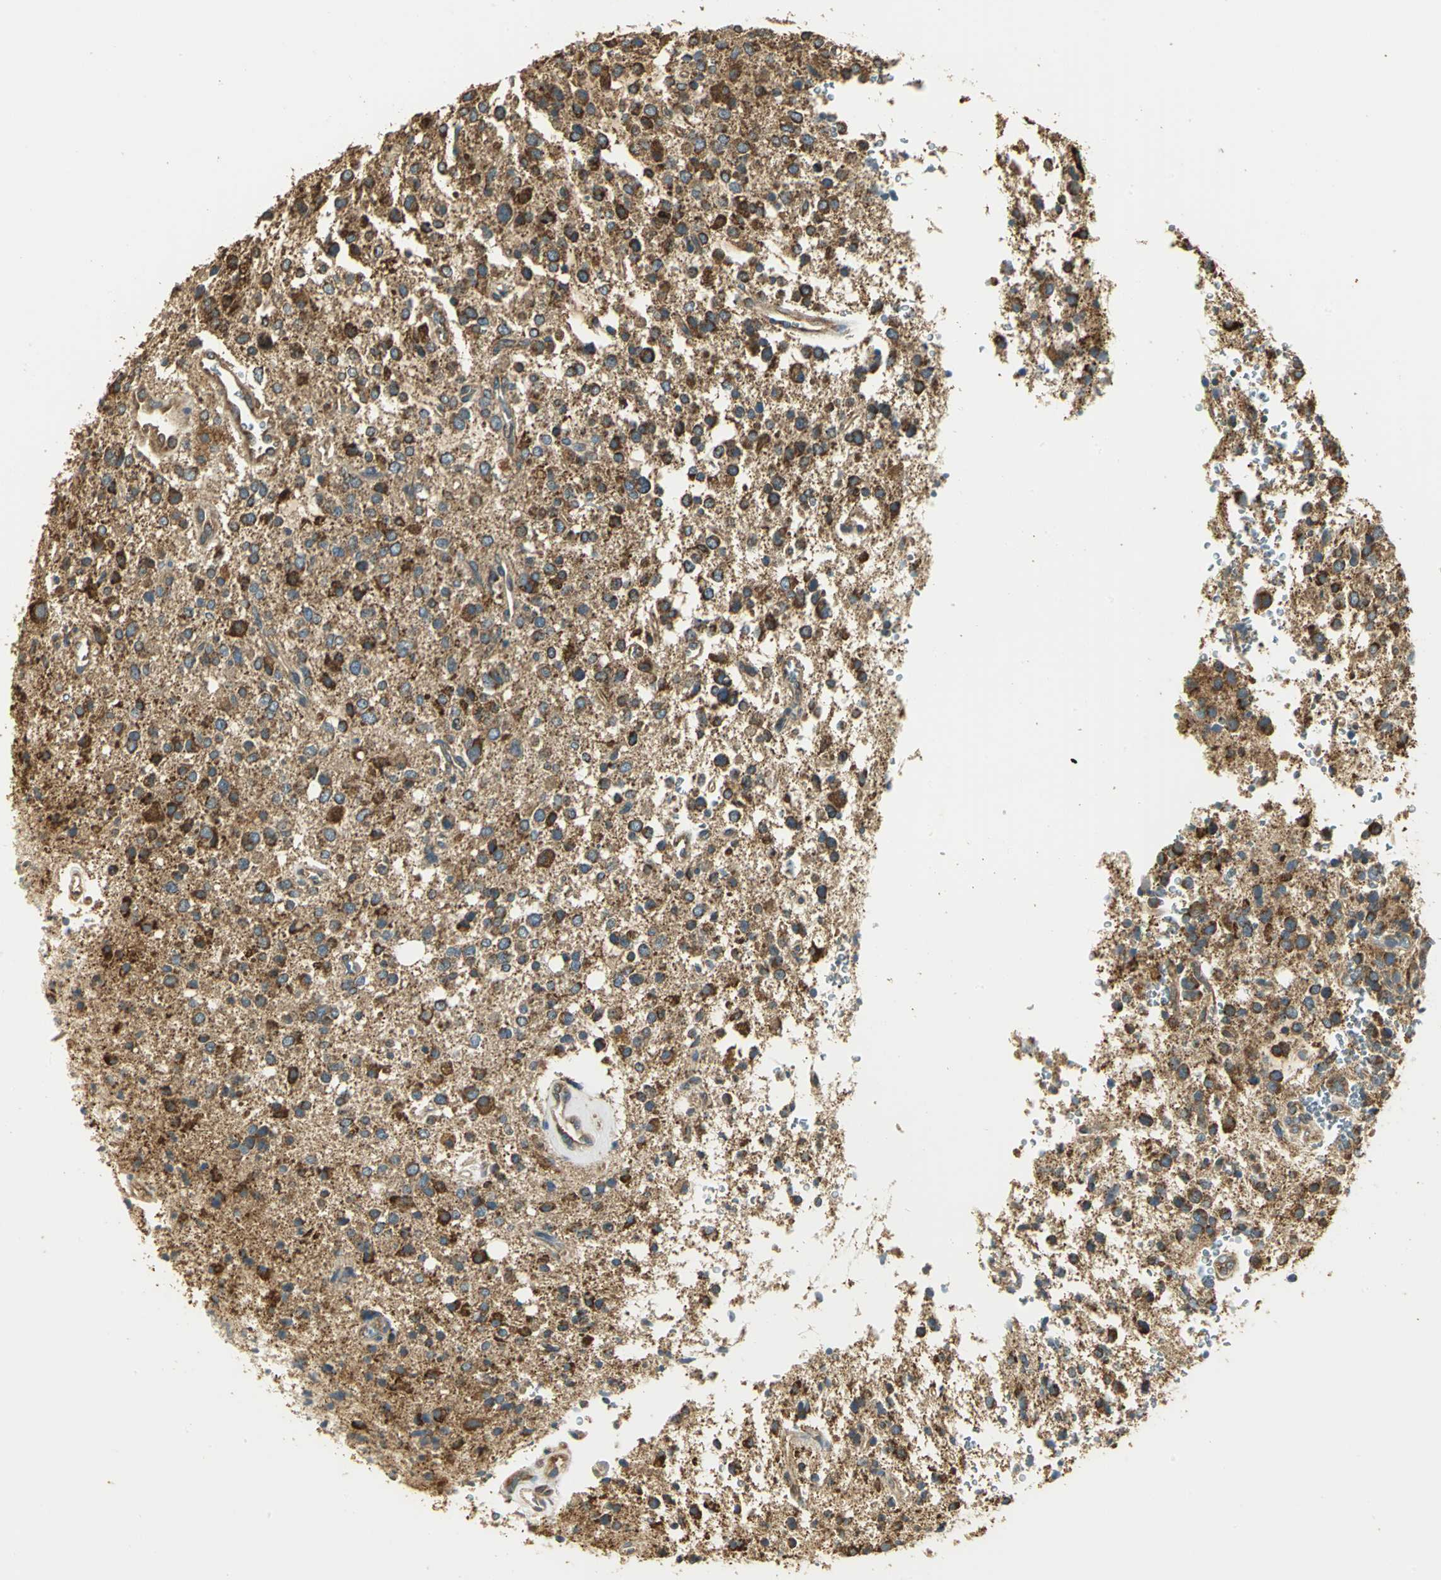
{"staining": {"intensity": "strong", "quantity": ">75%", "location": "cytoplasmic/membranous"}, "tissue": "glioma", "cell_type": "Tumor cells", "image_type": "cancer", "snomed": [{"axis": "morphology", "description": "Glioma, malignant, High grade"}, {"axis": "topography", "description": "Brain"}], "caption": "Protein analysis of high-grade glioma (malignant) tissue exhibits strong cytoplasmic/membranous expression in approximately >75% of tumor cells.", "gene": "RARS1", "patient": {"sex": "male", "age": 47}}